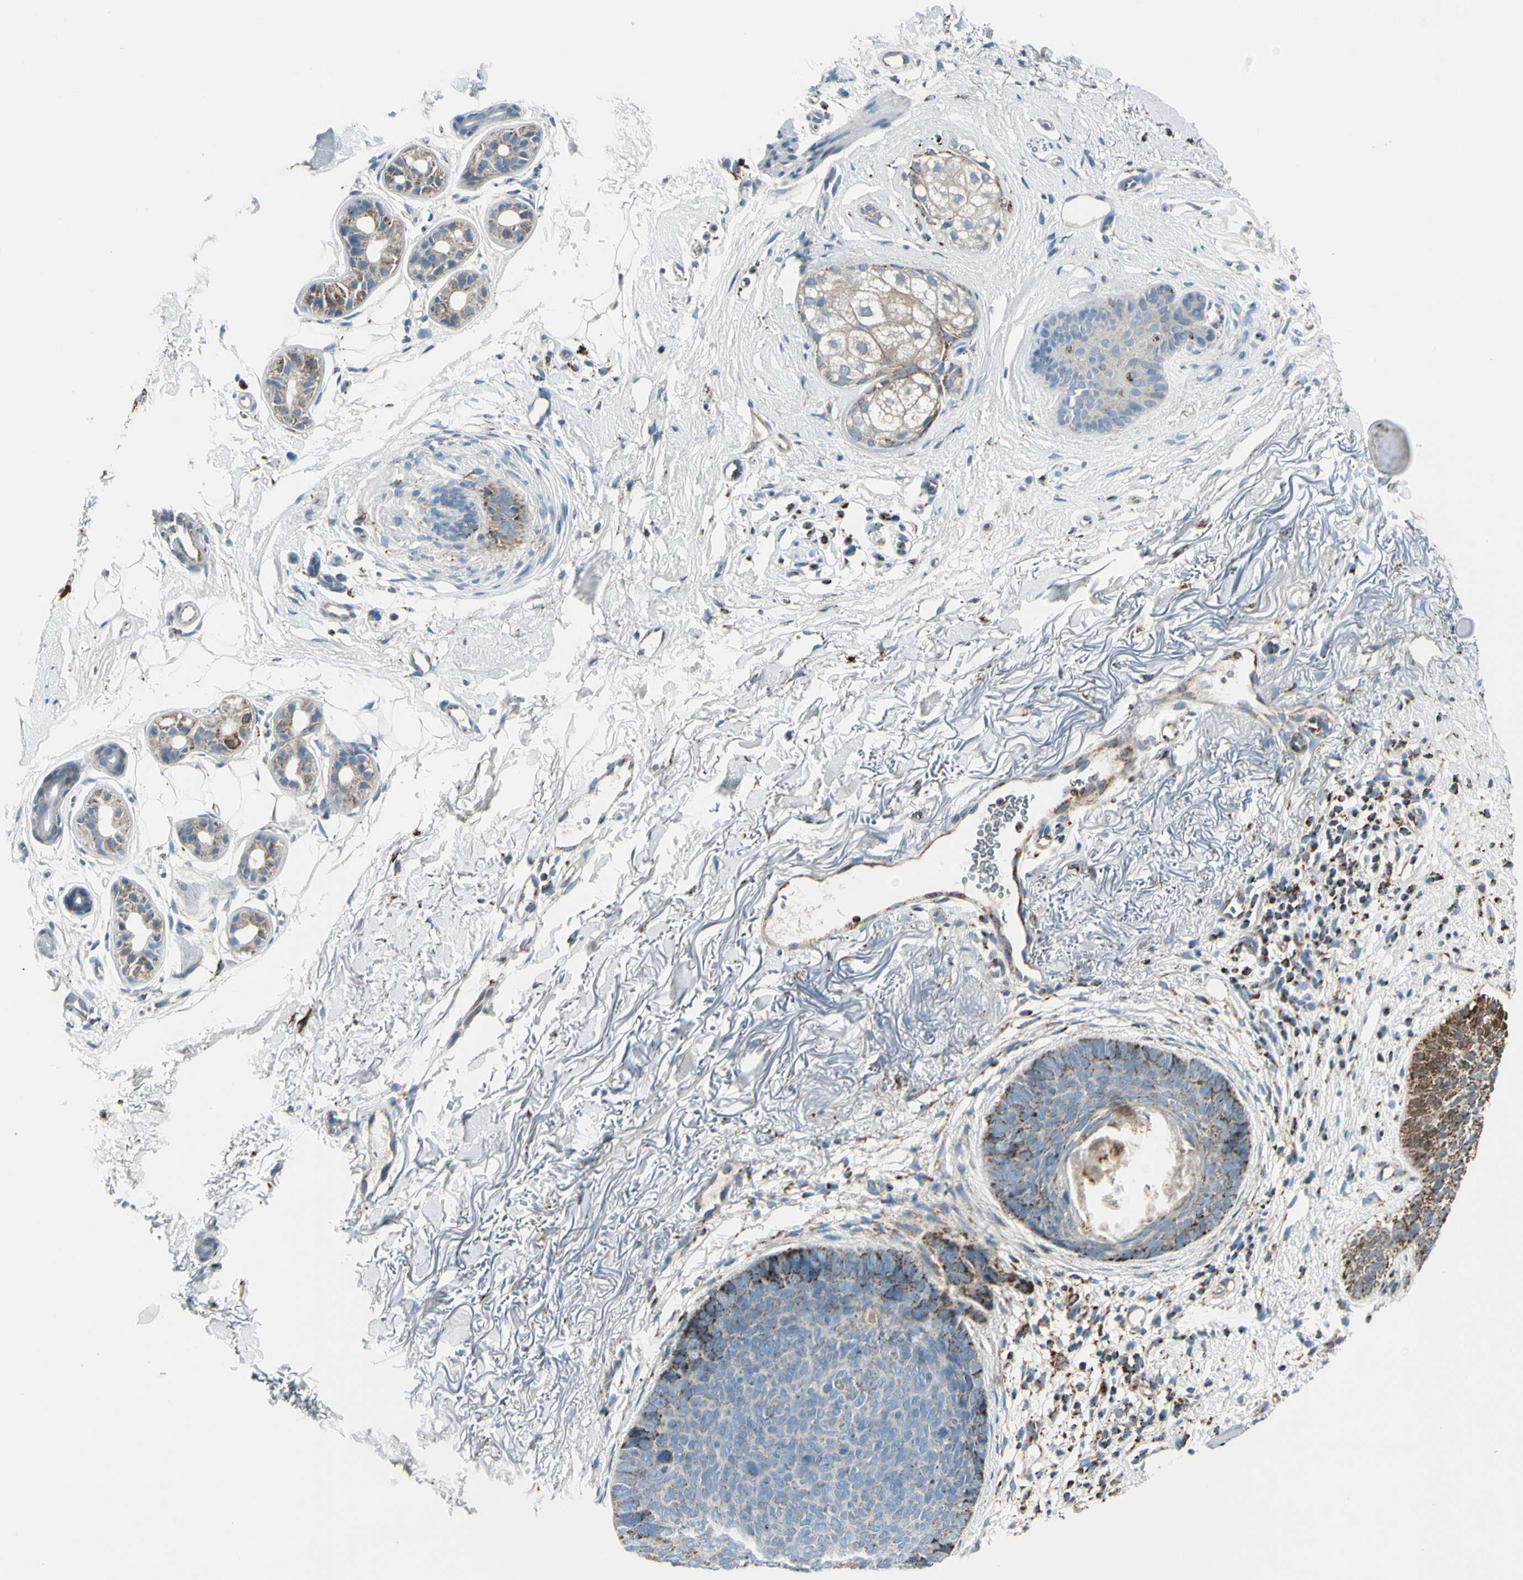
{"staining": {"intensity": "moderate", "quantity": "25%-75%", "location": "cytoplasmic/membranous"}, "tissue": "skin cancer", "cell_type": "Tumor cells", "image_type": "cancer", "snomed": [{"axis": "morphology", "description": "Basal cell carcinoma"}, {"axis": "topography", "description": "Skin"}], "caption": "About 25%-75% of tumor cells in human skin cancer (basal cell carcinoma) reveal moderate cytoplasmic/membranous protein expression as visualized by brown immunohistochemical staining.", "gene": "ME2", "patient": {"sex": "female", "age": 70}}